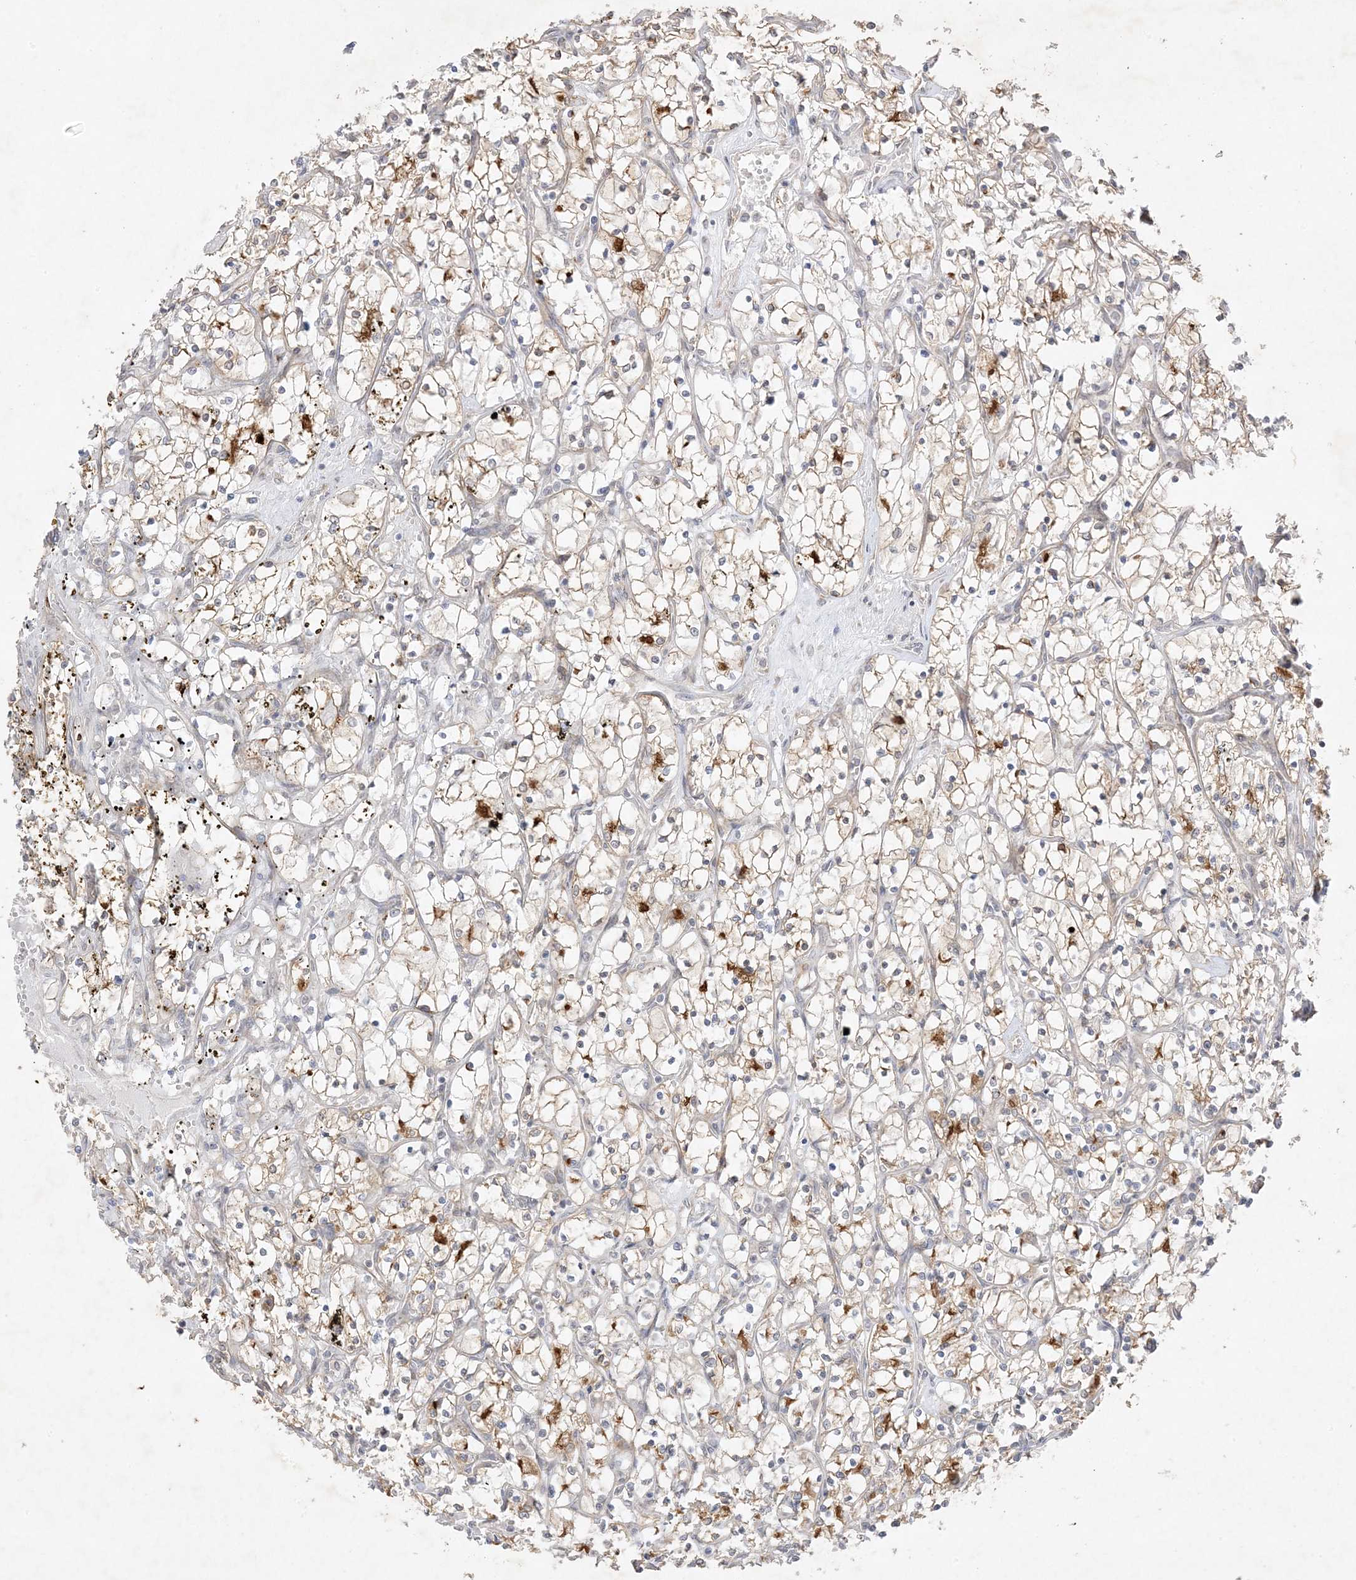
{"staining": {"intensity": "moderate", "quantity": "<25%", "location": "cytoplasmic/membranous"}, "tissue": "renal cancer", "cell_type": "Tumor cells", "image_type": "cancer", "snomed": [{"axis": "morphology", "description": "Adenocarcinoma, NOS"}, {"axis": "topography", "description": "Kidney"}], "caption": "This photomicrograph reveals IHC staining of human adenocarcinoma (renal), with low moderate cytoplasmic/membranous staining in approximately <25% of tumor cells.", "gene": "C2CD2", "patient": {"sex": "female", "age": 69}}